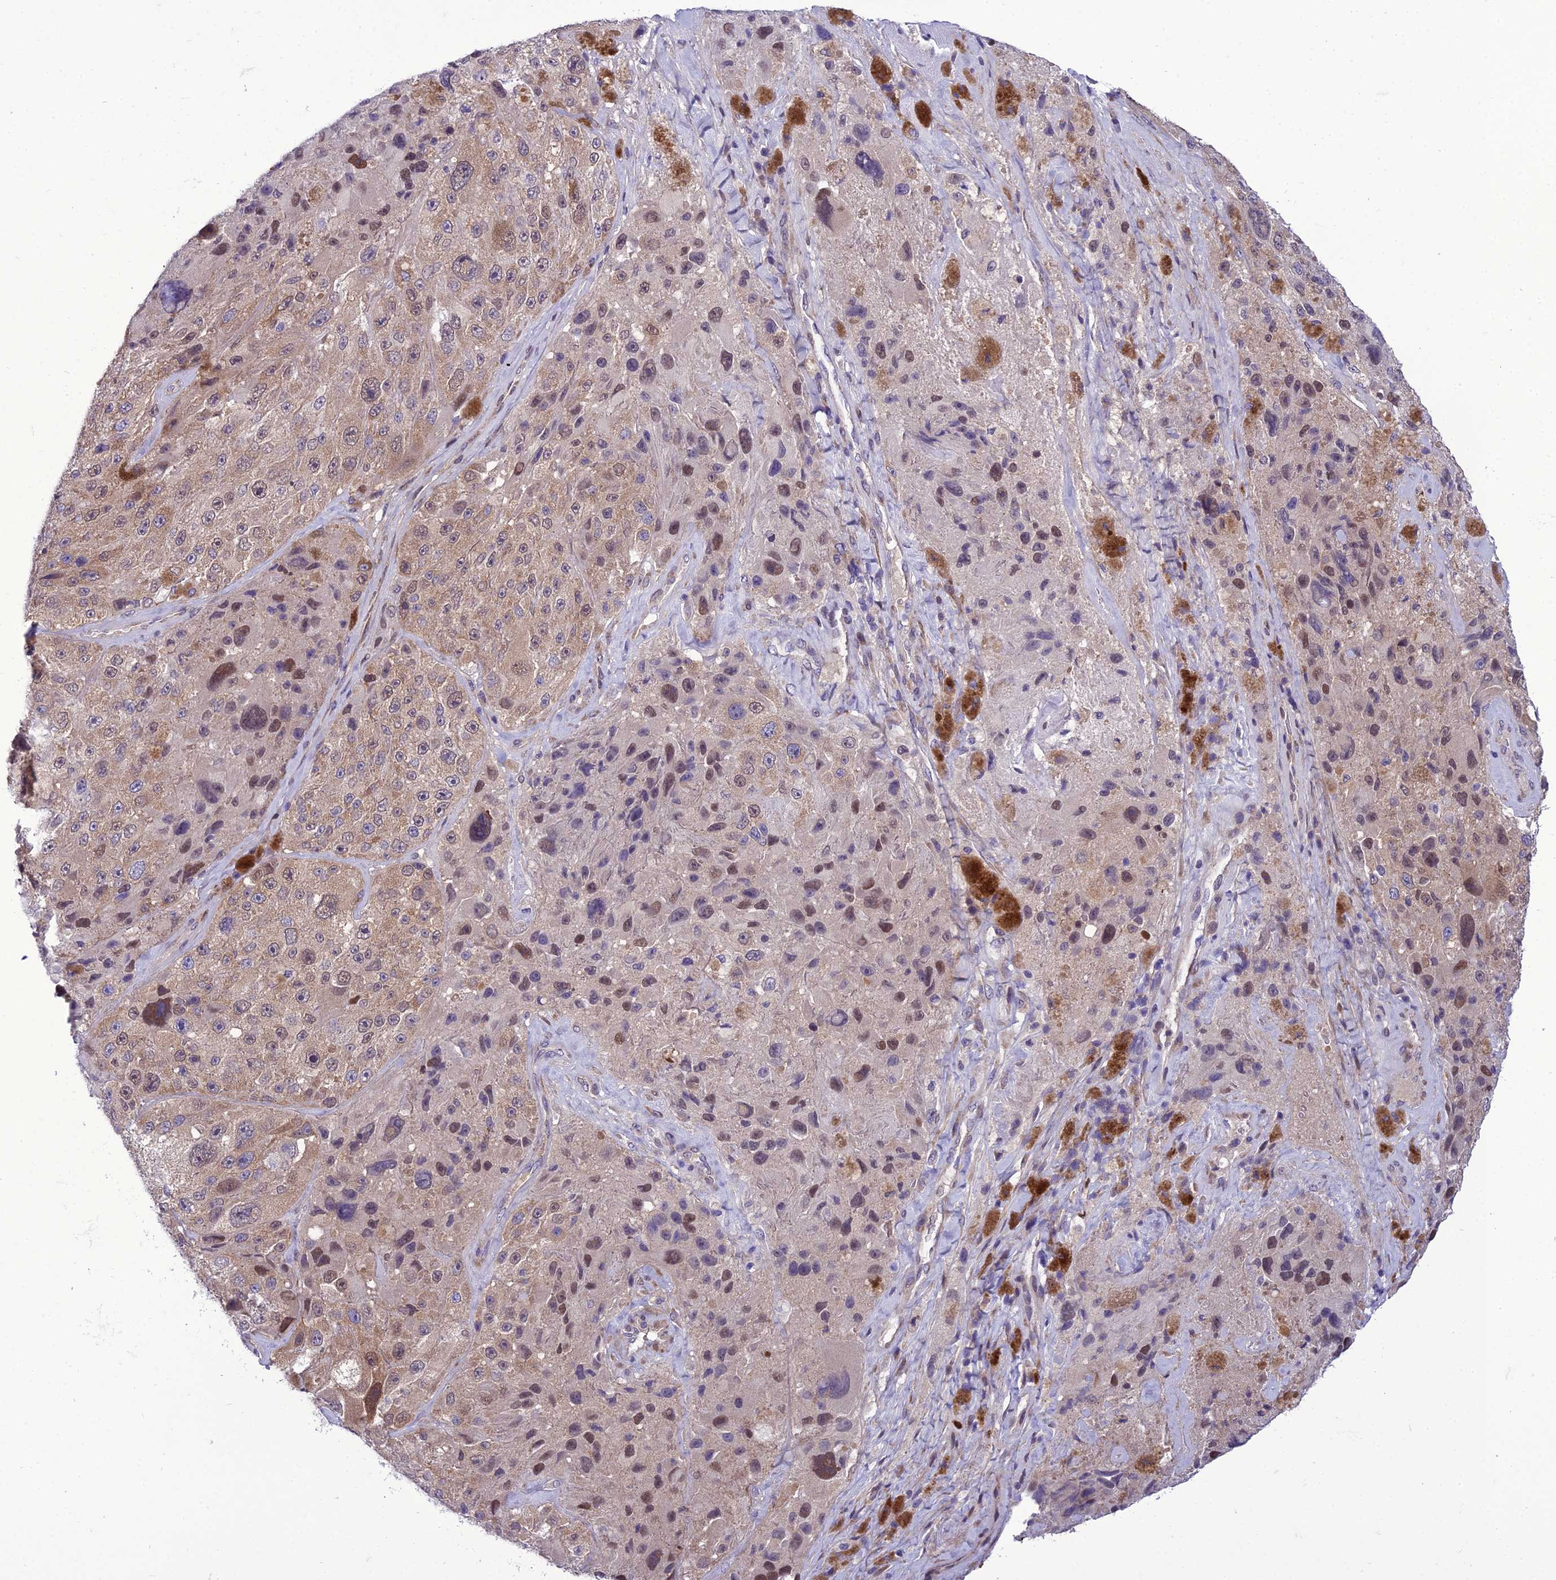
{"staining": {"intensity": "moderate", "quantity": "25%-75%", "location": "cytoplasmic/membranous,nuclear"}, "tissue": "melanoma", "cell_type": "Tumor cells", "image_type": "cancer", "snomed": [{"axis": "morphology", "description": "Malignant melanoma, Metastatic site"}, {"axis": "topography", "description": "Lymph node"}], "caption": "Protein expression analysis of human melanoma reveals moderate cytoplasmic/membranous and nuclear positivity in approximately 25%-75% of tumor cells. (DAB = brown stain, brightfield microscopy at high magnification).", "gene": "GAB4", "patient": {"sex": "male", "age": 62}}